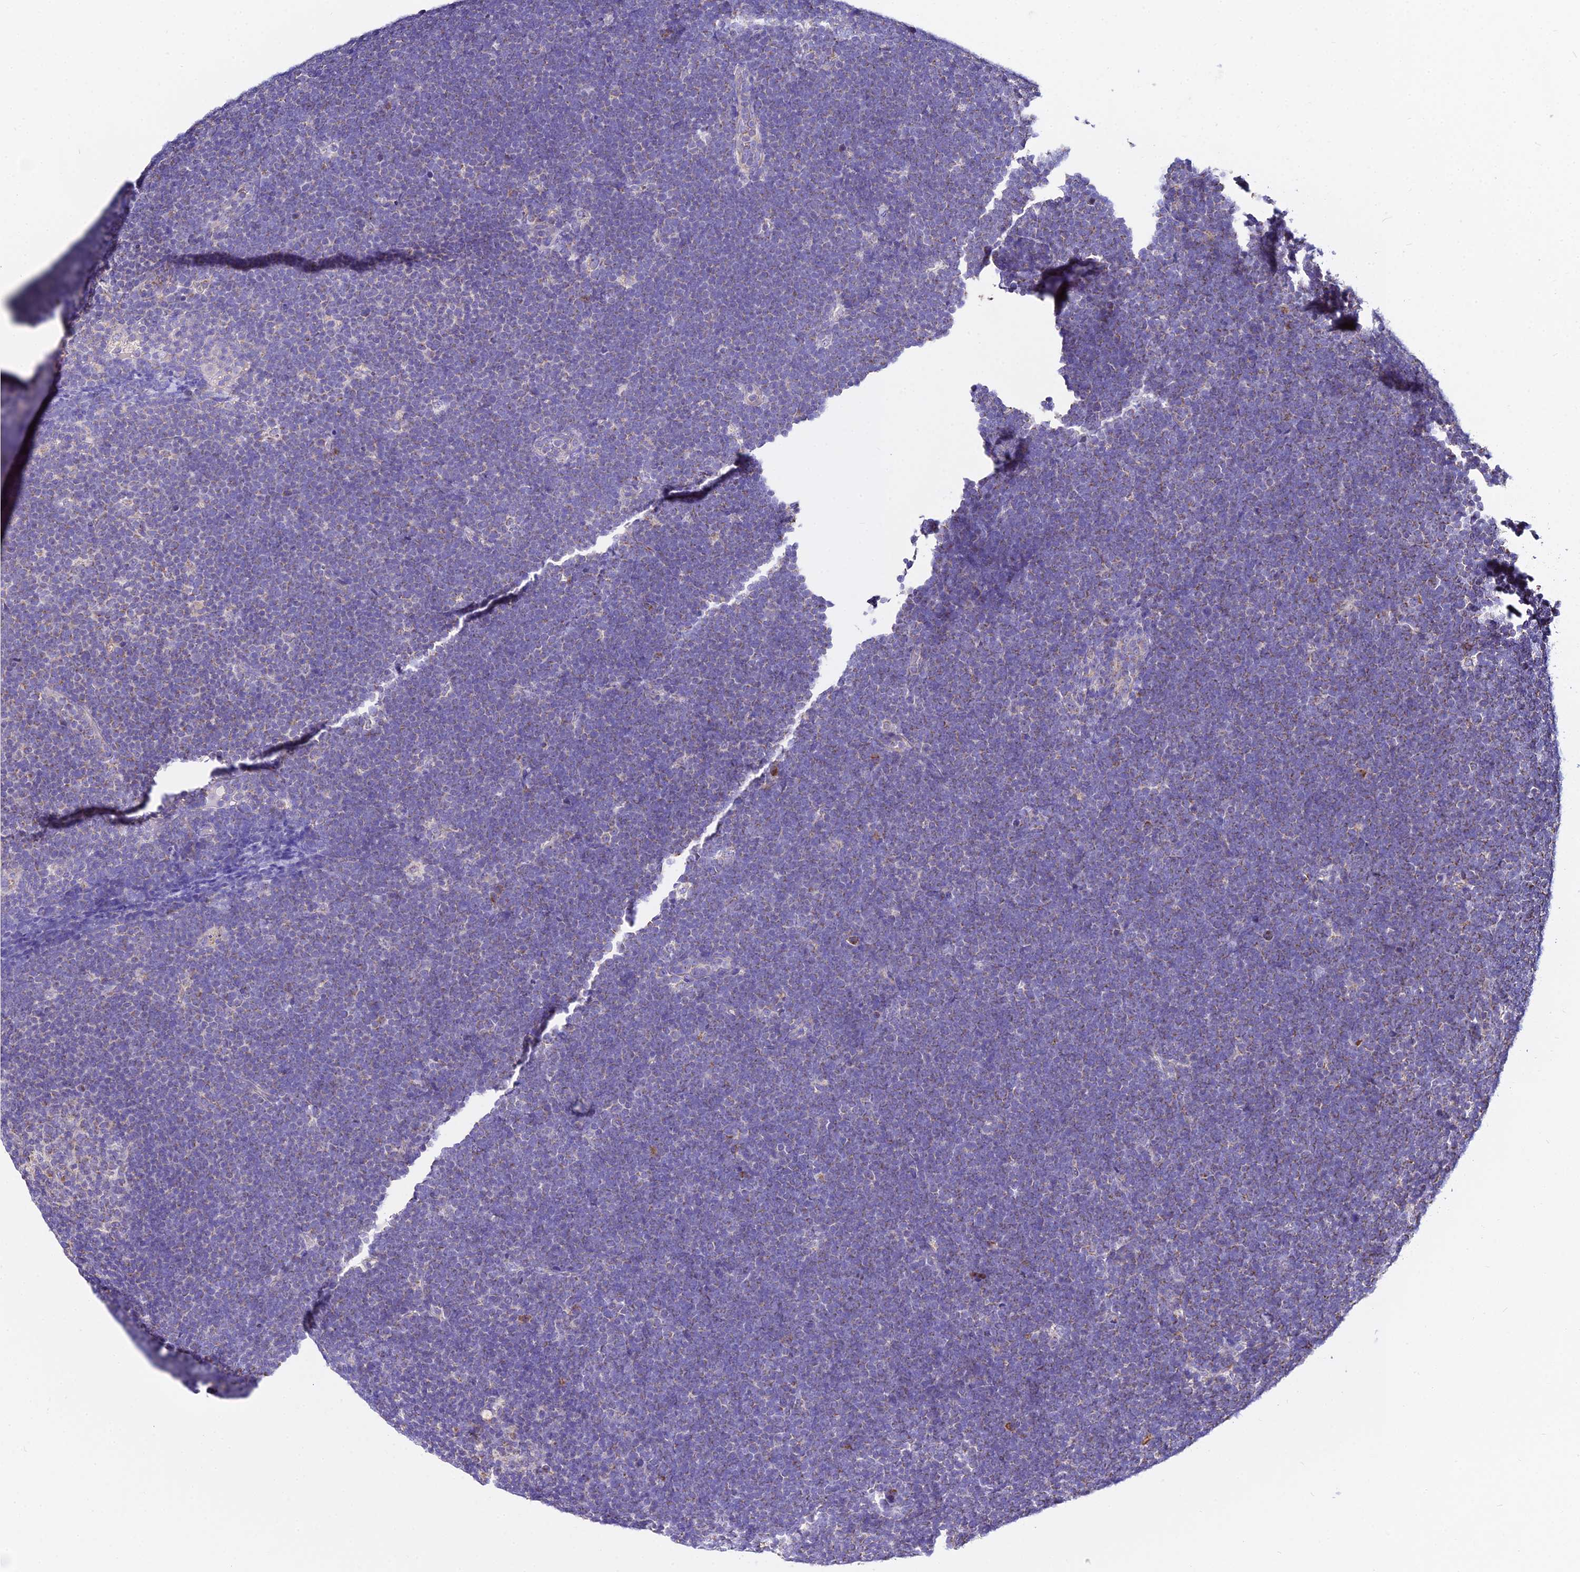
{"staining": {"intensity": "negative", "quantity": "none", "location": "none"}, "tissue": "lymphoma", "cell_type": "Tumor cells", "image_type": "cancer", "snomed": [{"axis": "morphology", "description": "Malignant lymphoma, non-Hodgkin's type, High grade"}, {"axis": "topography", "description": "Lymph node"}], "caption": "Lymphoma stained for a protein using immunohistochemistry exhibits no staining tumor cells.", "gene": "TYW5", "patient": {"sex": "male", "age": 13}}